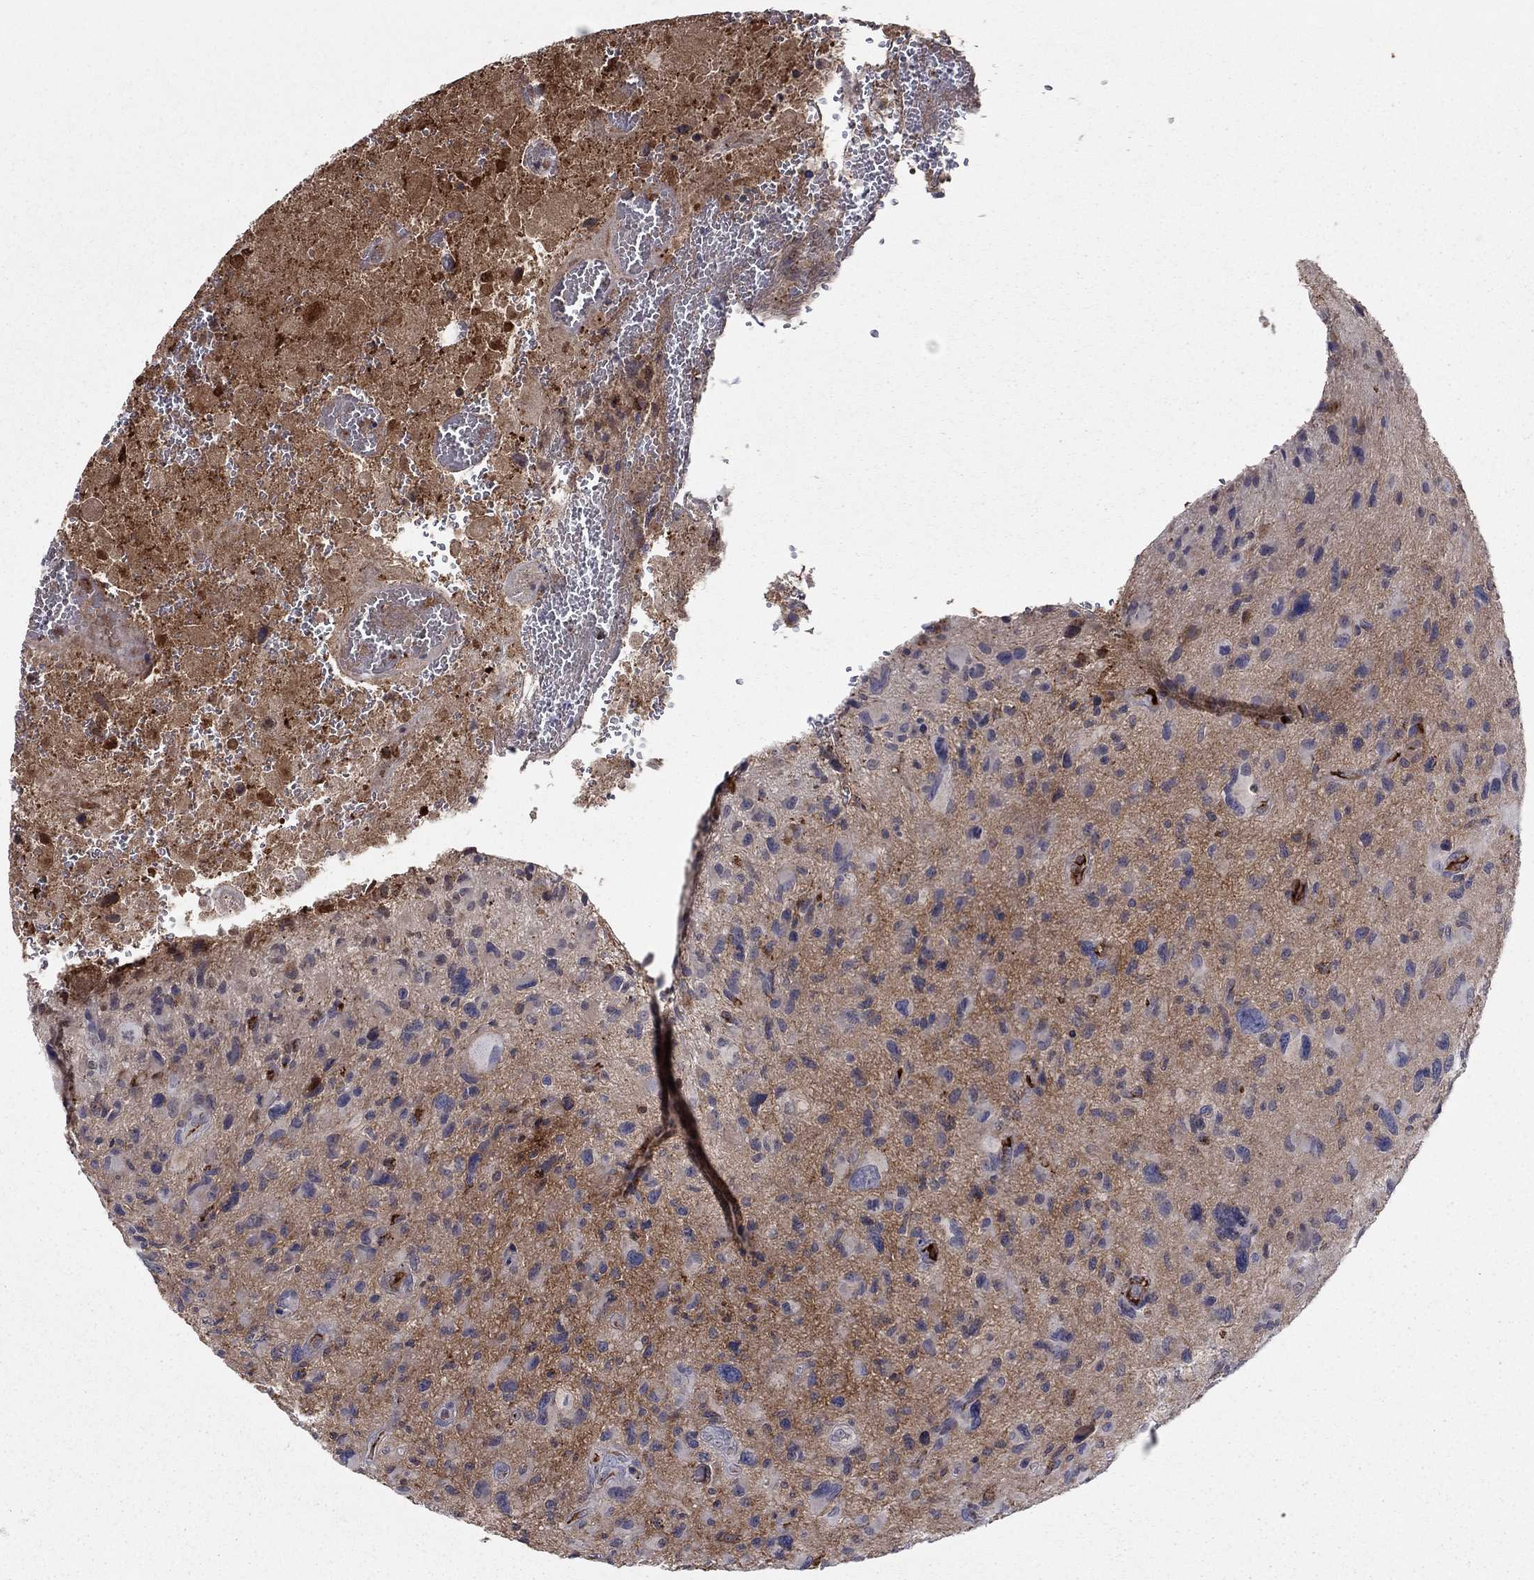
{"staining": {"intensity": "negative", "quantity": "none", "location": "none"}, "tissue": "glioma", "cell_type": "Tumor cells", "image_type": "cancer", "snomed": [{"axis": "morphology", "description": "Glioma, malignant, NOS"}, {"axis": "morphology", "description": "Glioma, malignant, High grade"}, {"axis": "topography", "description": "Brain"}], "caption": "Tumor cells show no significant protein staining in glioma.", "gene": "HPX", "patient": {"sex": "female", "age": 71}}